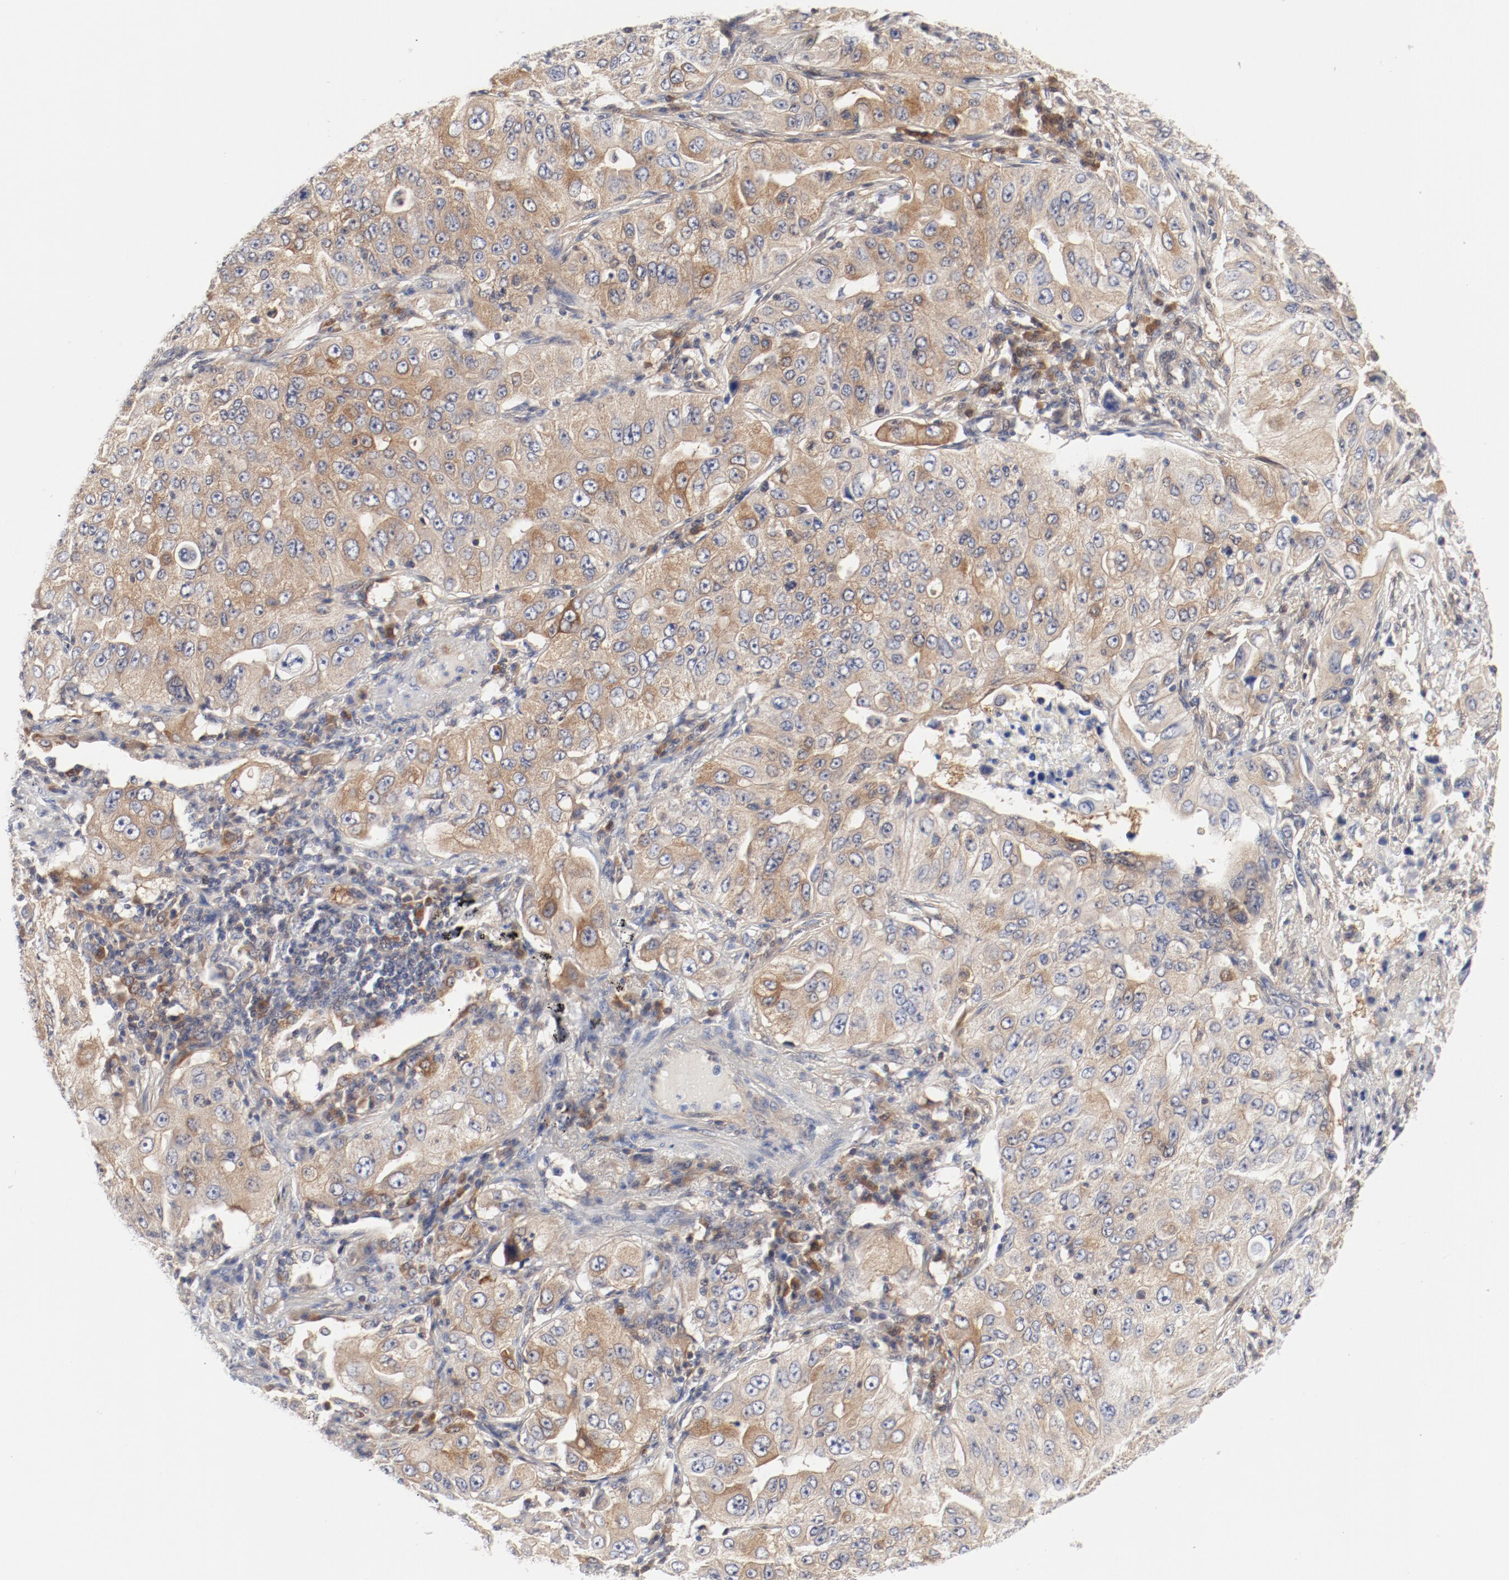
{"staining": {"intensity": "weak", "quantity": ">75%", "location": "cytoplasmic/membranous"}, "tissue": "lung cancer", "cell_type": "Tumor cells", "image_type": "cancer", "snomed": [{"axis": "morphology", "description": "Adenocarcinoma, NOS"}, {"axis": "topography", "description": "Lung"}], "caption": "IHC histopathology image of neoplastic tissue: human lung cancer stained using IHC shows low levels of weak protein expression localized specifically in the cytoplasmic/membranous of tumor cells, appearing as a cytoplasmic/membranous brown color.", "gene": "BAD", "patient": {"sex": "male", "age": 84}}